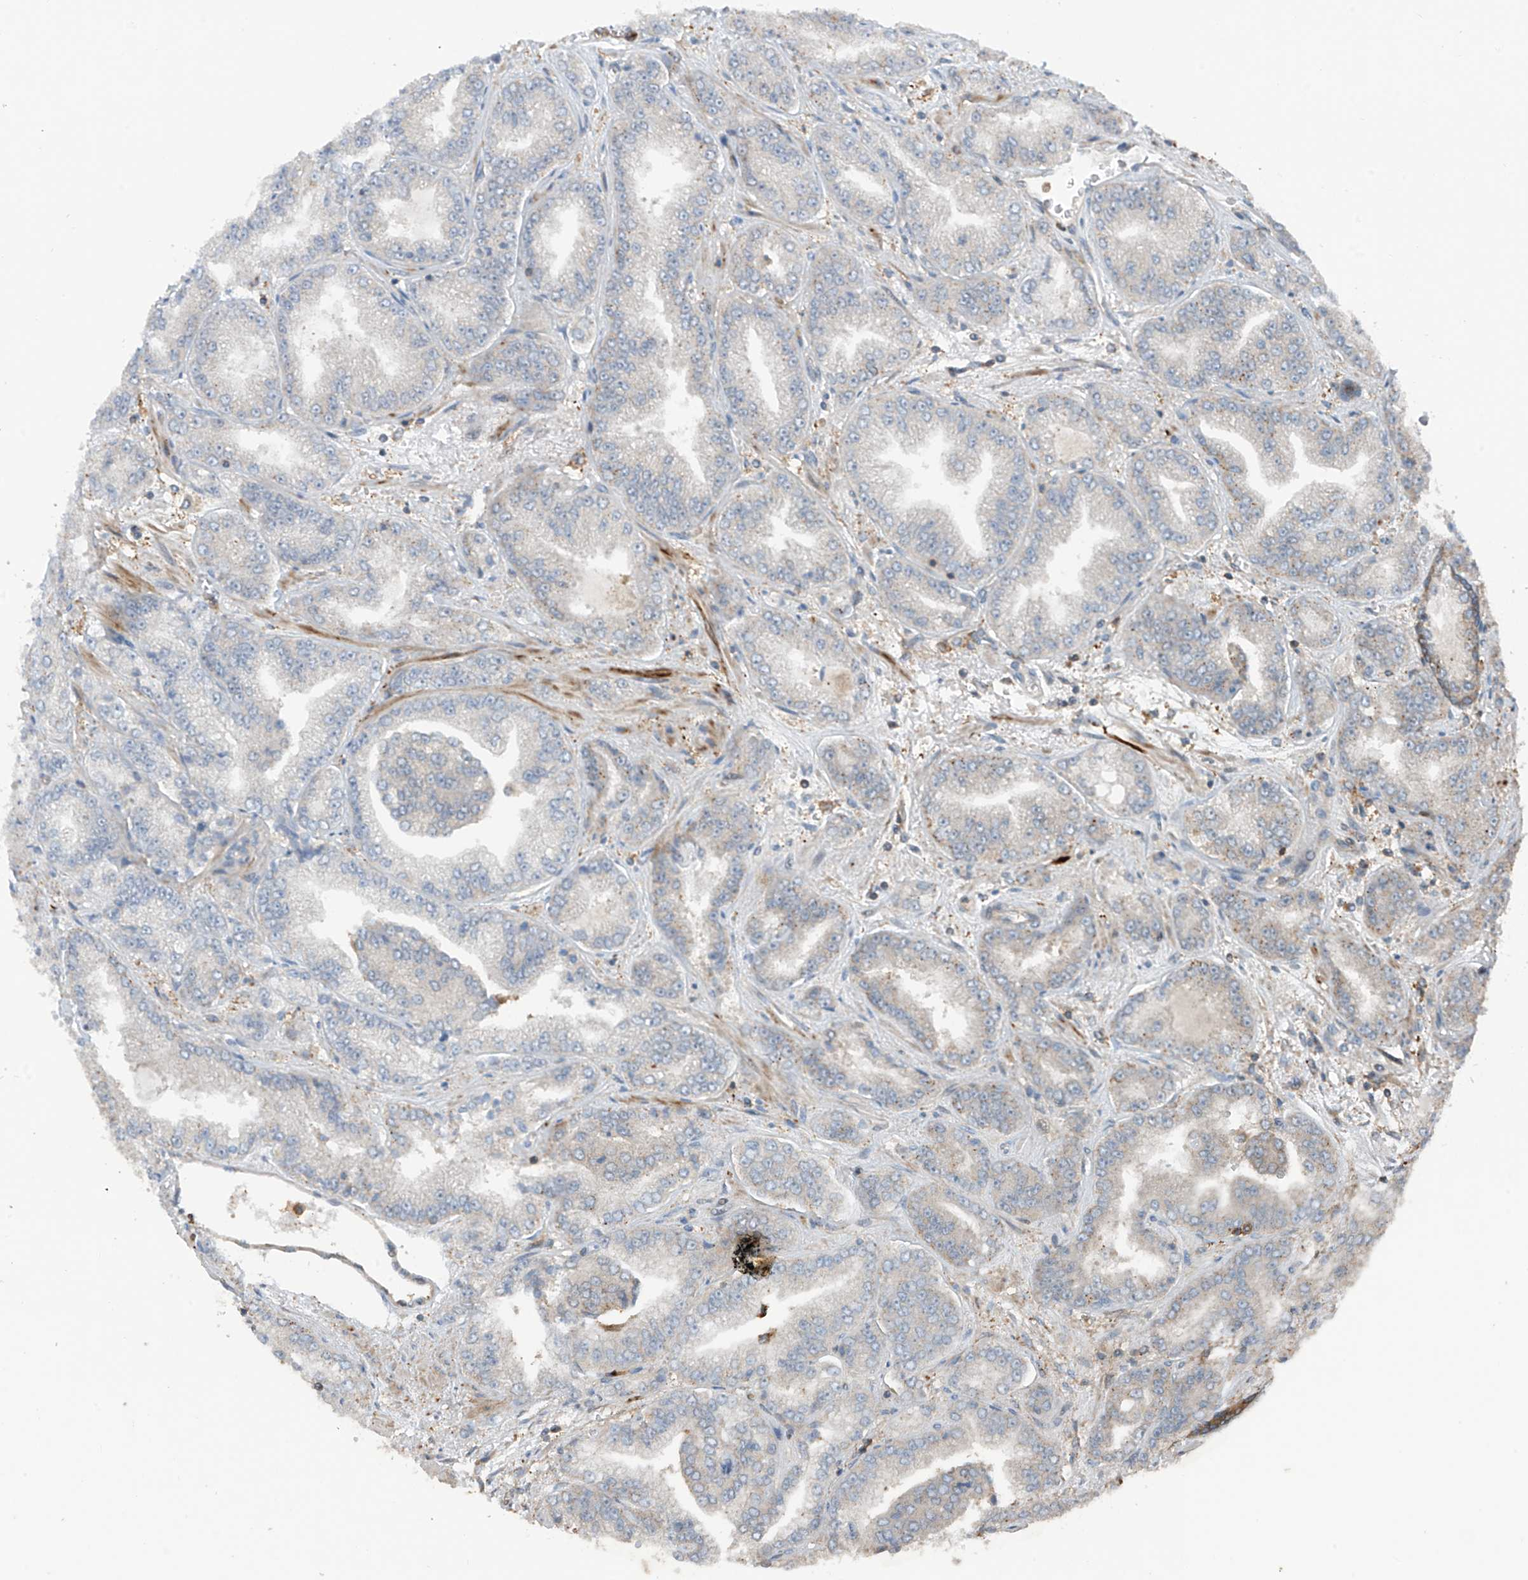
{"staining": {"intensity": "weak", "quantity": "<25%", "location": "cytoplasmic/membranous"}, "tissue": "prostate cancer", "cell_type": "Tumor cells", "image_type": "cancer", "snomed": [{"axis": "morphology", "description": "Adenocarcinoma, High grade"}, {"axis": "topography", "description": "Prostate"}], "caption": "Immunohistochemistry (IHC) micrograph of neoplastic tissue: human prostate cancer (adenocarcinoma (high-grade)) stained with DAB shows no significant protein staining in tumor cells. (DAB (3,3'-diaminobenzidine) IHC, high magnification).", "gene": "SAMD3", "patient": {"sex": "male", "age": 71}}